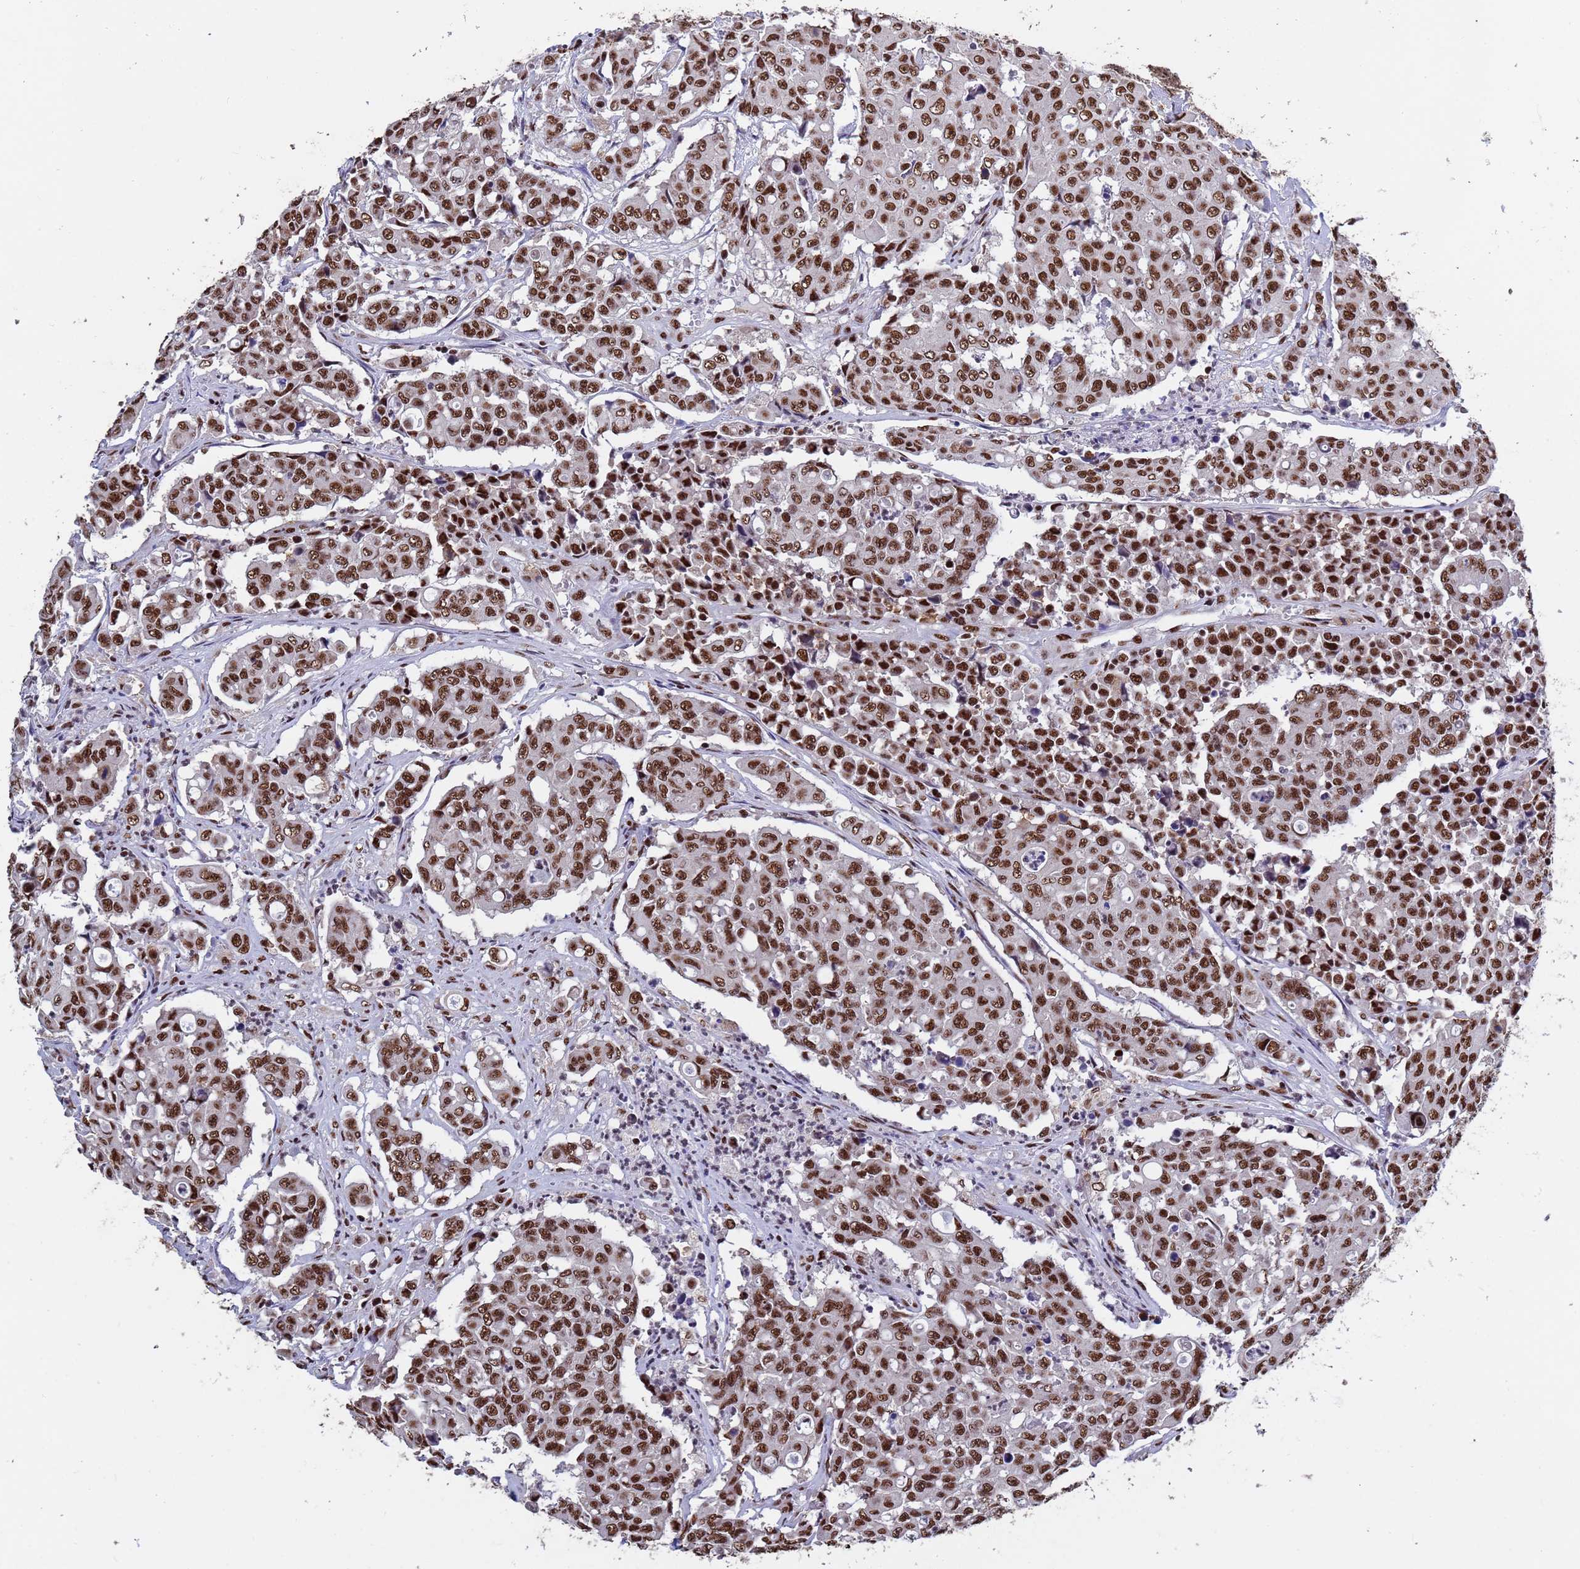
{"staining": {"intensity": "strong", "quantity": ">75%", "location": "nuclear"}, "tissue": "colorectal cancer", "cell_type": "Tumor cells", "image_type": "cancer", "snomed": [{"axis": "morphology", "description": "Adenocarcinoma, NOS"}, {"axis": "topography", "description": "Colon"}], "caption": "A photomicrograph showing strong nuclear staining in approximately >75% of tumor cells in adenocarcinoma (colorectal), as visualized by brown immunohistochemical staining.", "gene": "SF3B2", "patient": {"sex": "male", "age": 51}}